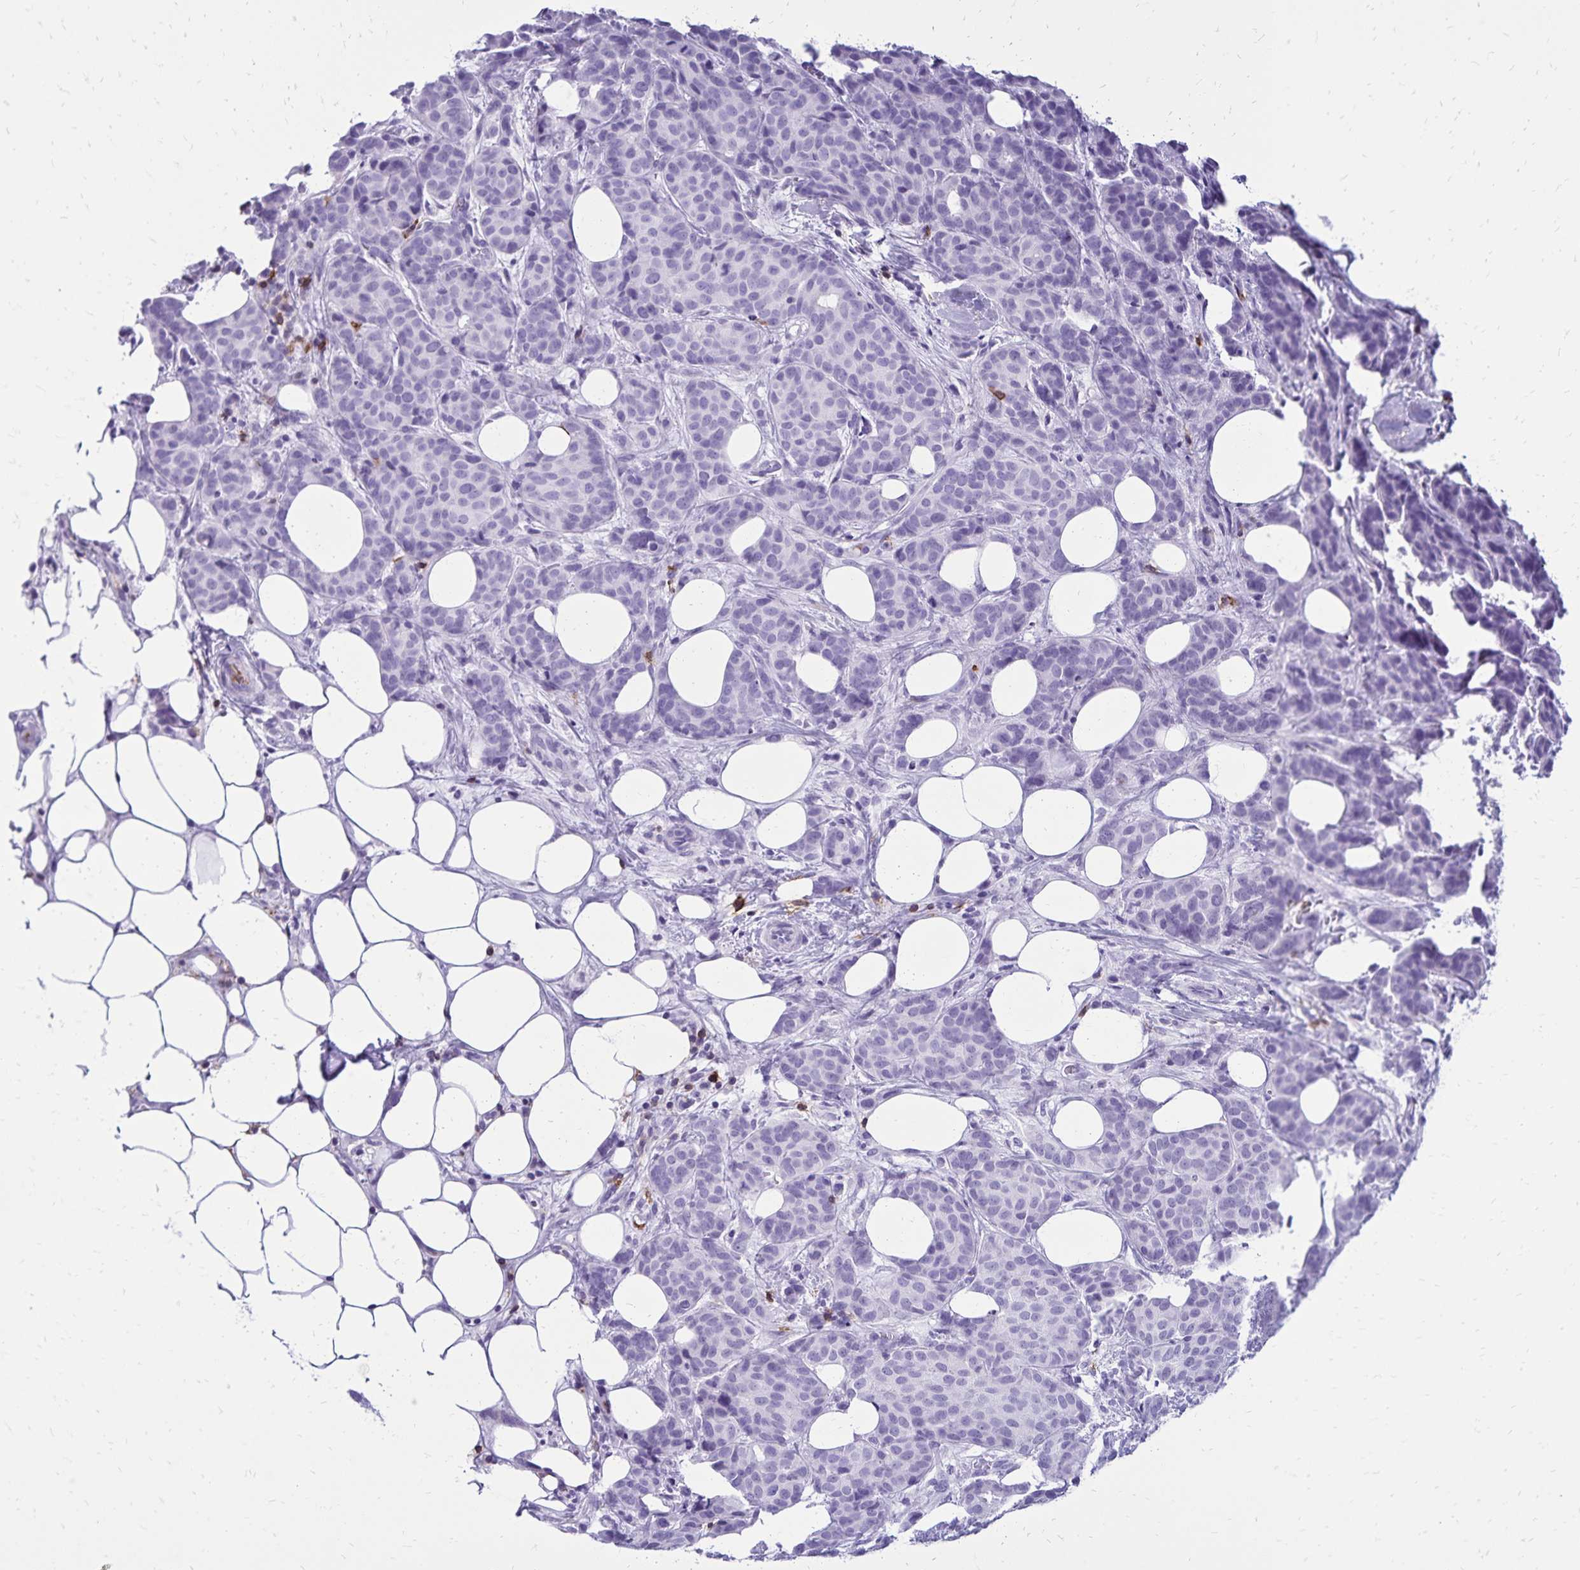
{"staining": {"intensity": "negative", "quantity": "none", "location": "none"}, "tissue": "breast cancer", "cell_type": "Tumor cells", "image_type": "cancer", "snomed": [{"axis": "morphology", "description": "Duct carcinoma"}, {"axis": "topography", "description": "Breast"}], "caption": "High power microscopy image of an immunohistochemistry histopathology image of breast cancer (invasive ductal carcinoma), revealing no significant staining in tumor cells. (DAB immunohistochemistry (IHC), high magnification).", "gene": "CD27", "patient": {"sex": "female", "age": 70}}